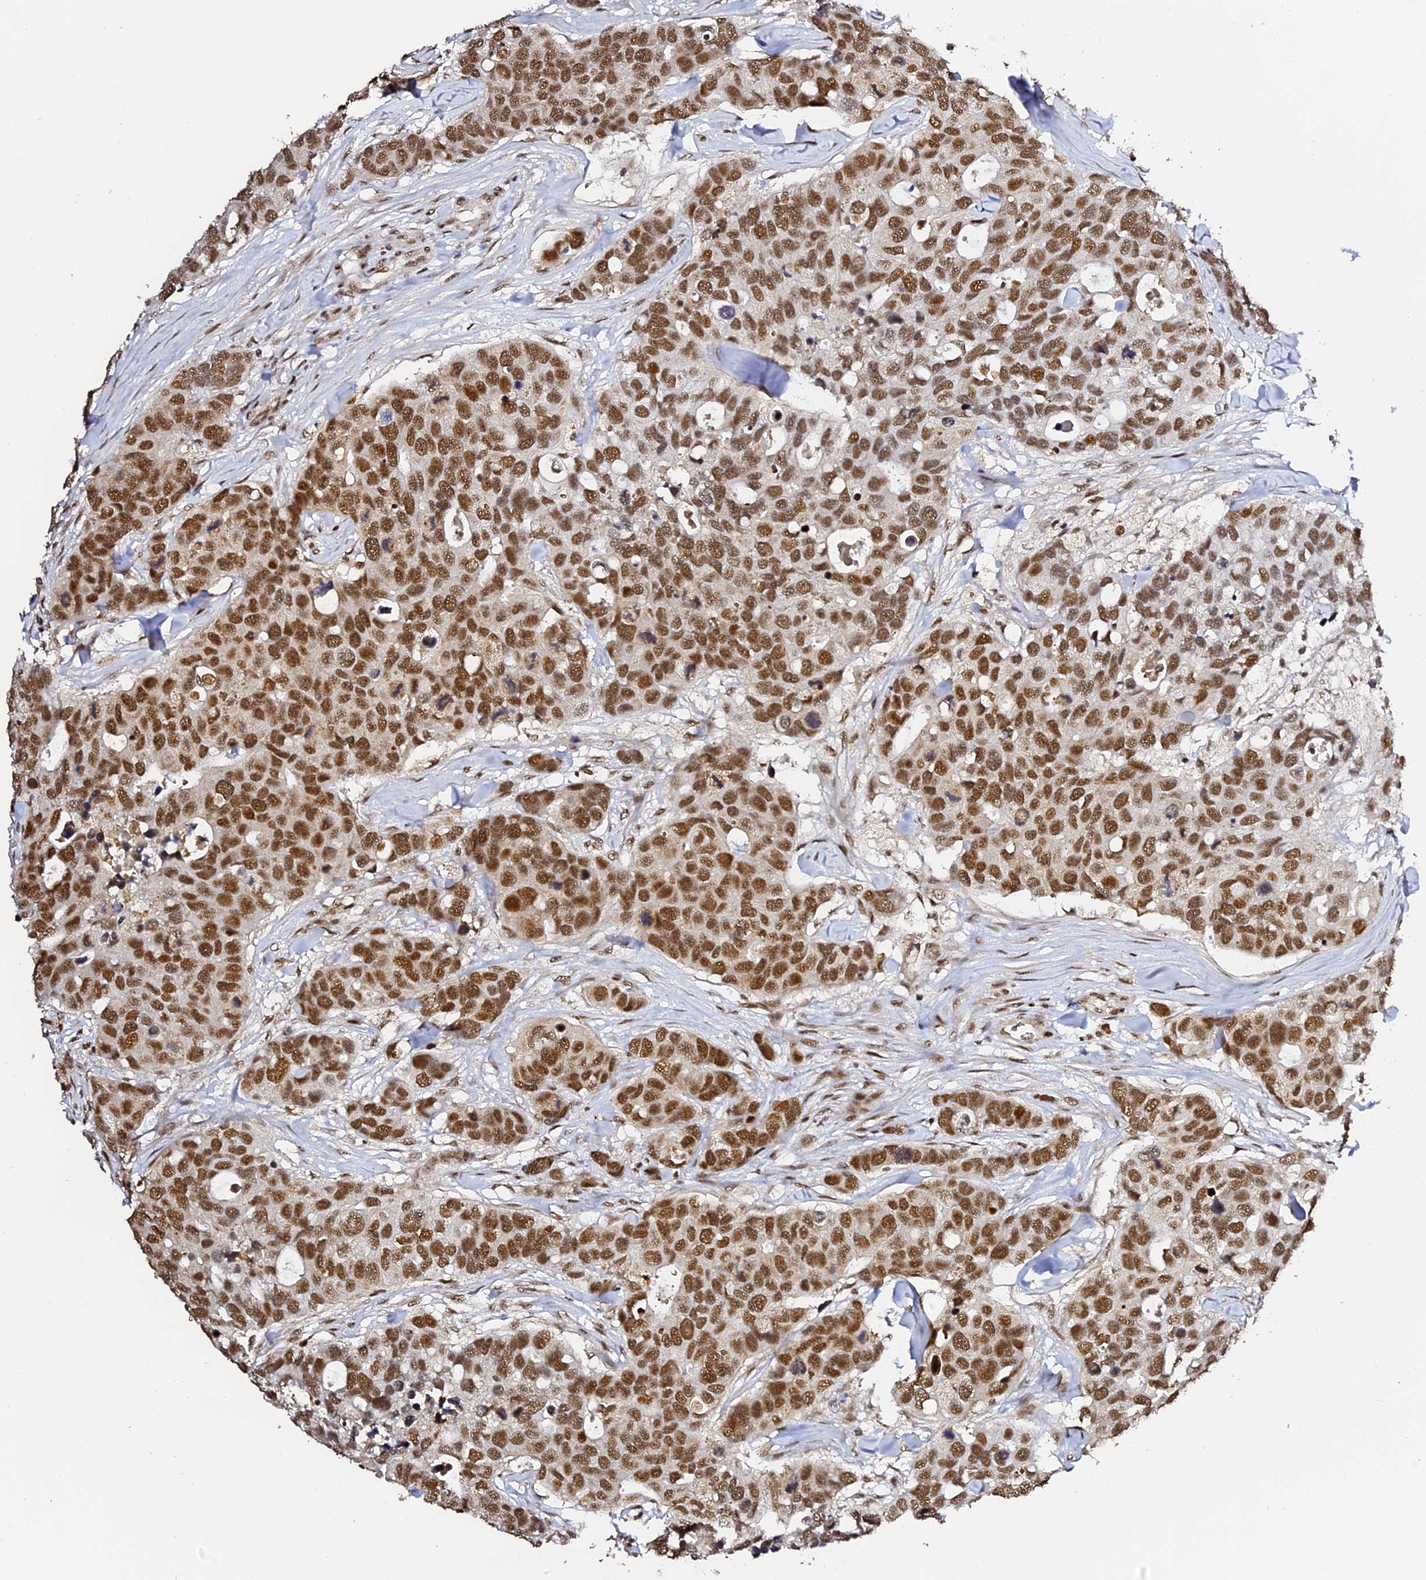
{"staining": {"intensity": "strong", "quantity": ">75%", "location": "nuclear"}, "tissue": "breast cancer", "cell_type": "Tumor cells", "image_type": "cancer", "snomed": [{"axis": "morphology", "description": "Duct carcinoma"}, {"axis": "topography", "description": "Breast"}], "caption": "Immunohistochemistry (IHC) of breast cancer reveals high levels of strong nuclear staining in approximately >75% of tumor cells.", "gene": "MCRS1", "patient": {"sex": "female", "age": 83}}